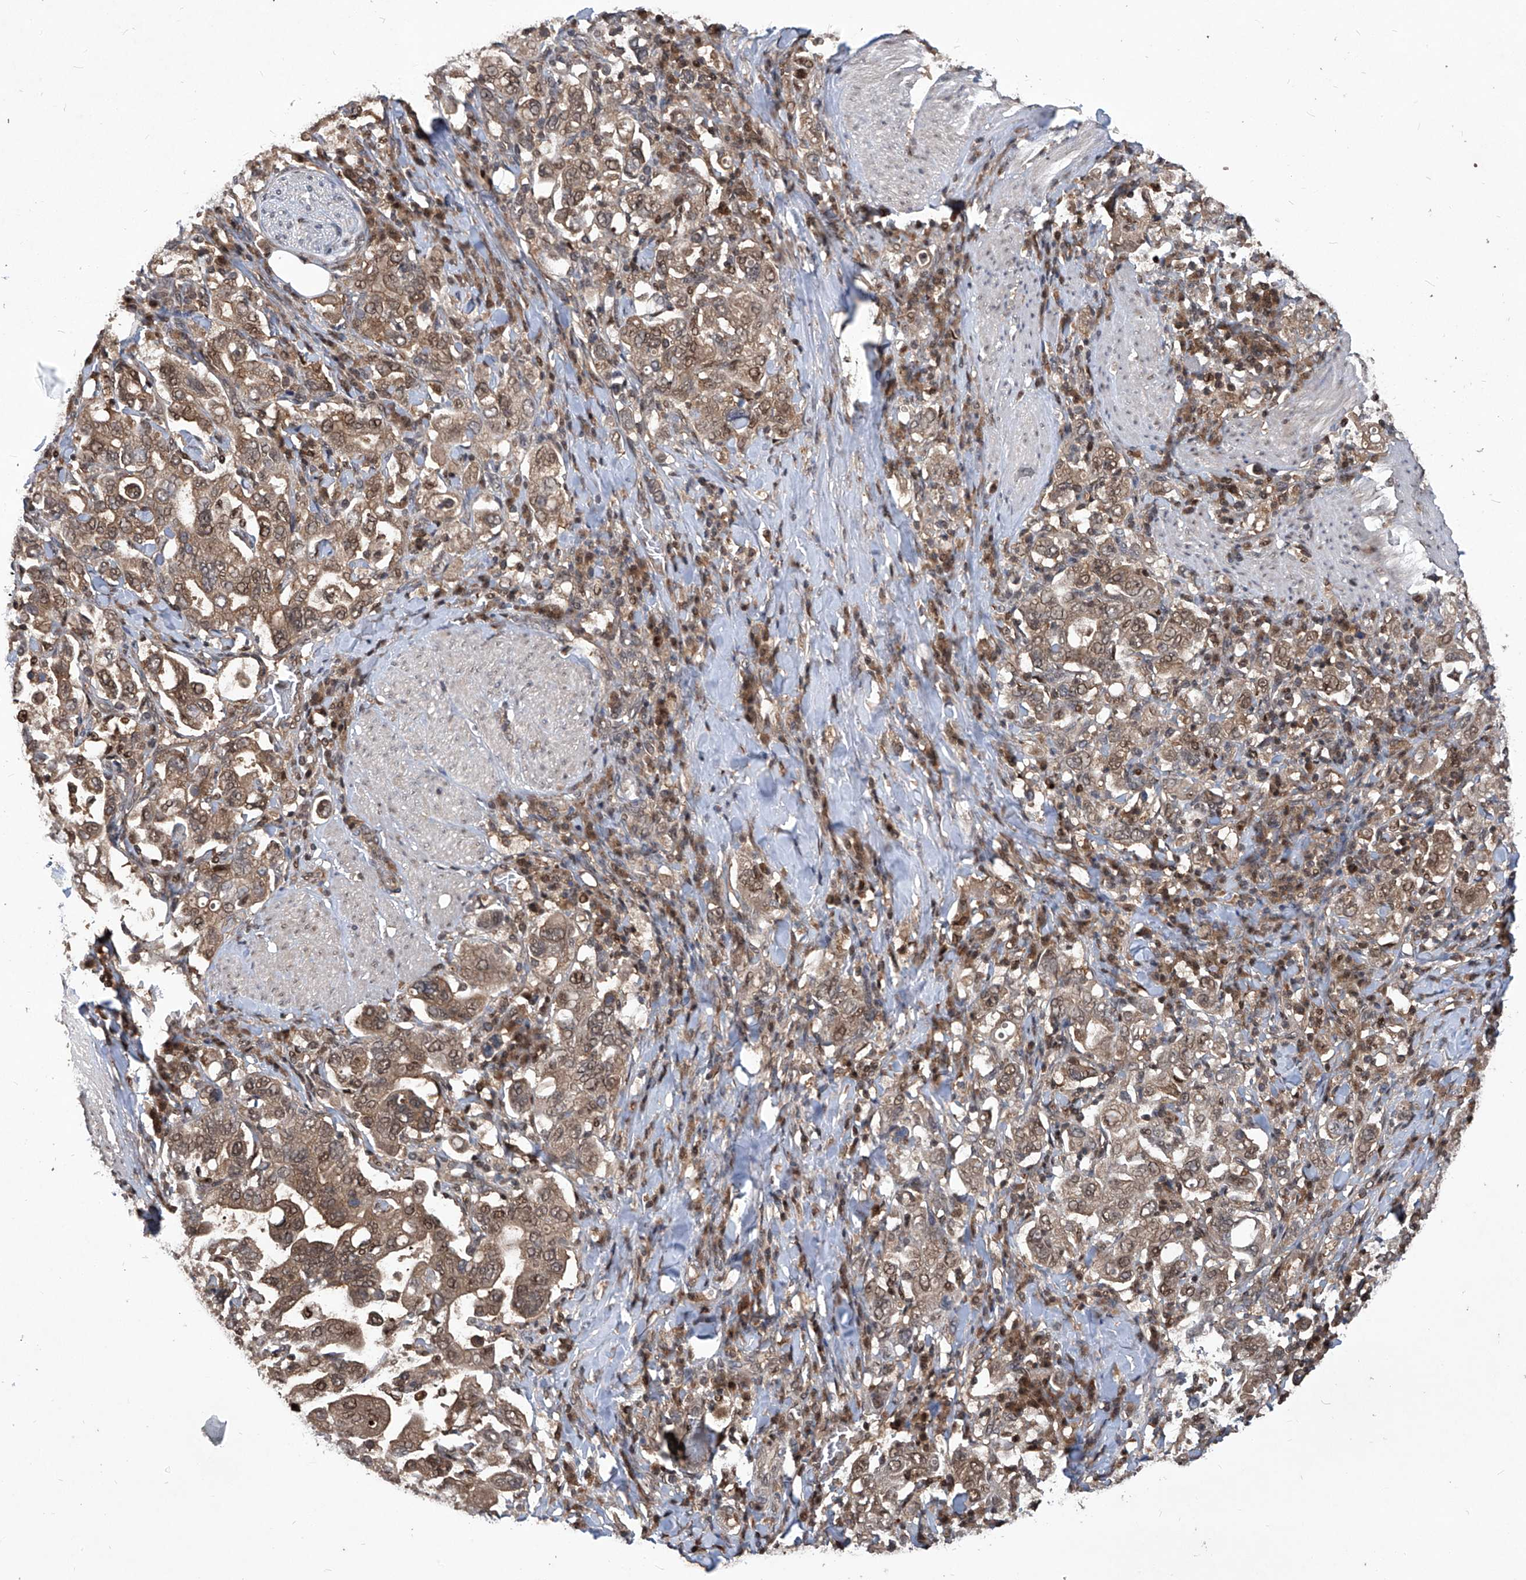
{"staining": {"intensity": "moderate", "quantity": ">75%", "location": "cytoplasmic/membranous,nuclear"}, "tissue": "stomach cancer", "cell_type": "Tumor cells", "image_type": "cancer", "snomed": [{"axis": "morphology", "description": "Adenocarcinoma, NOS"}, {"axis": "topography", "description": "Stomach, upper"}], "caption": "The micrograph shows a brown stain indicating the presence of a protein in the cytoplasmic/membranous and nuclear of tumor cells in stomach cancer (adenocarcinoma).", "gene": "PSMB1", "patient": {"sex": "male", "age": 62}}